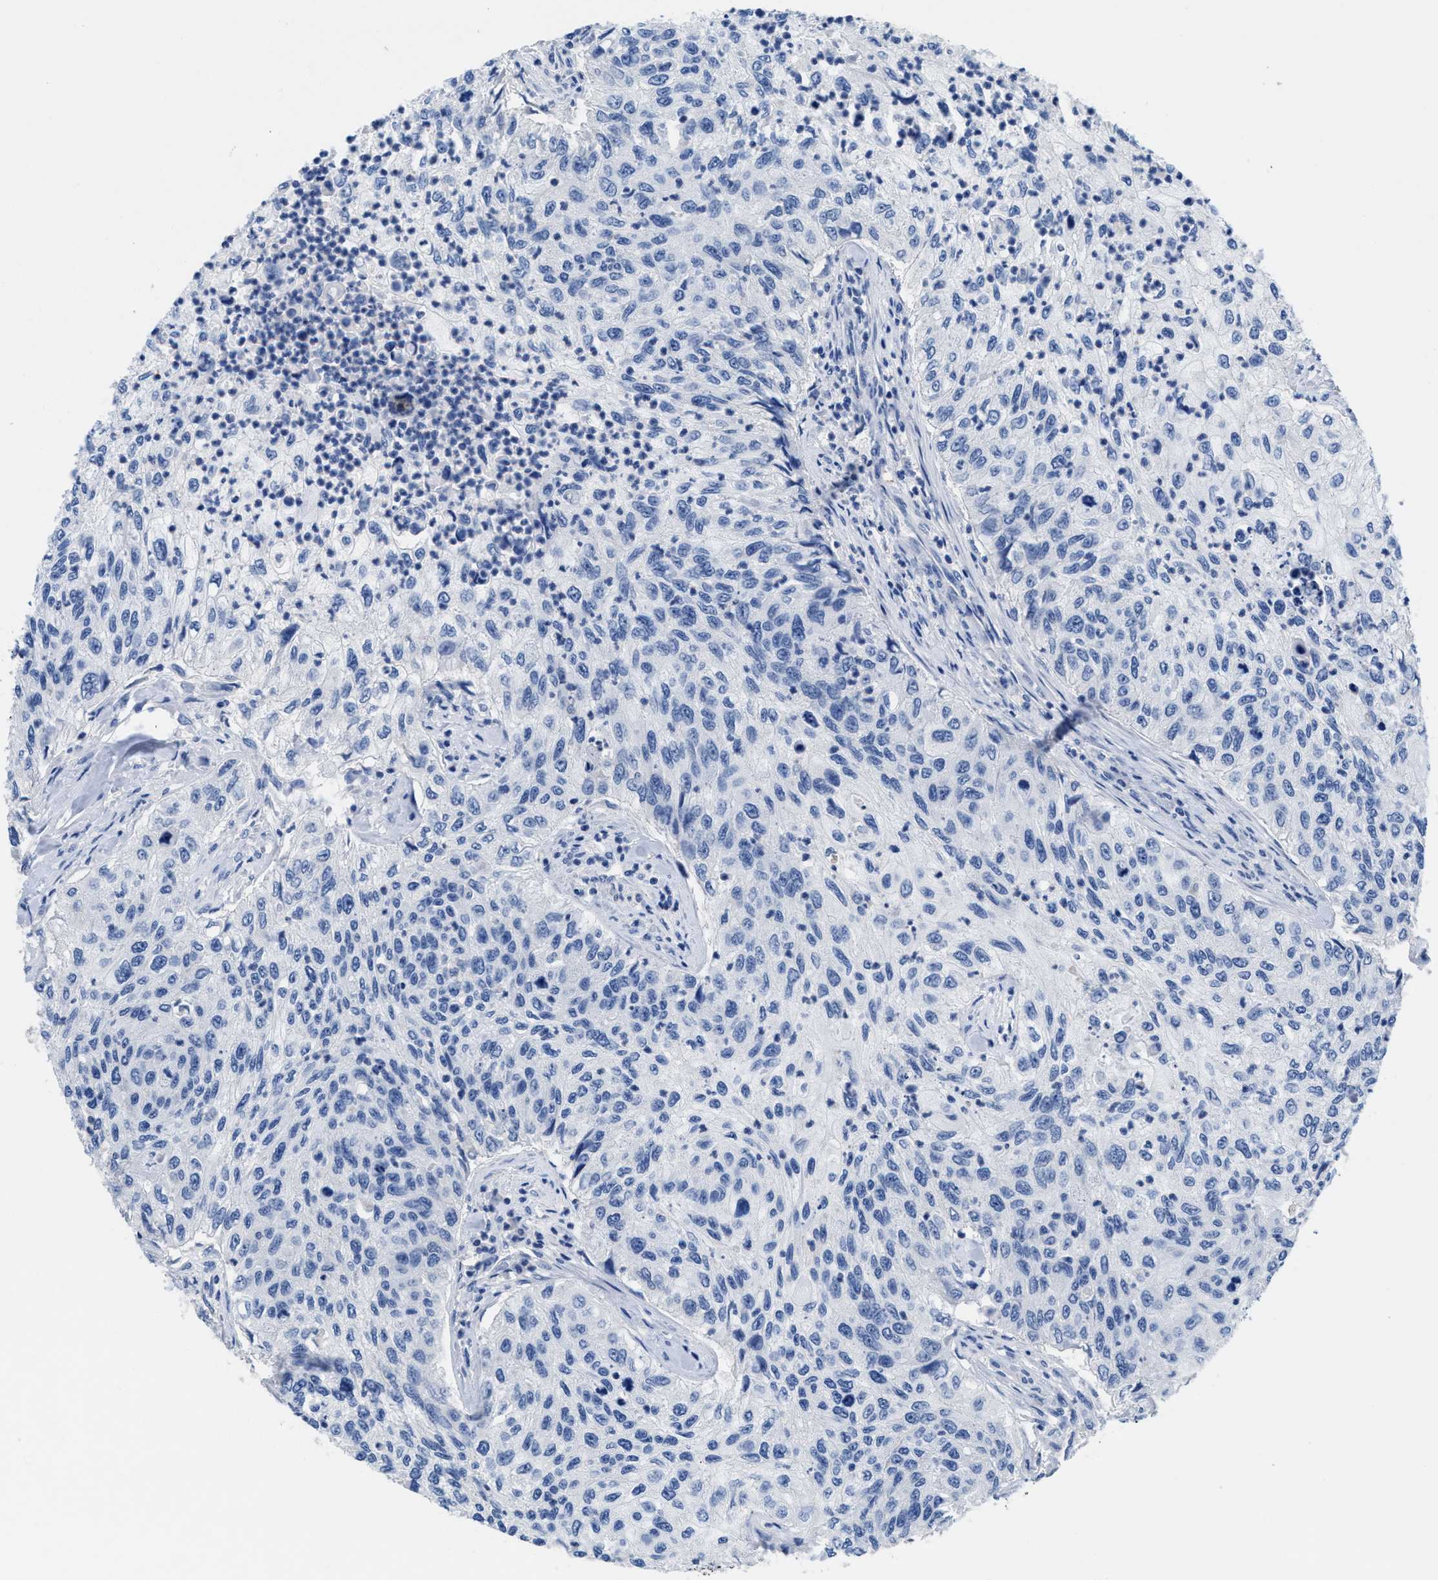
{"staining": {"intensity": "negative", "quantity": "none", "location": "none"}, "tissue": "urothelial cancer", "cell_type": "Tumor cells", "image_type": "cancer", "snomed": [{"axis": "morphology", "description": "Urothelial carcinoma, High grade"}, {"axis": "topography", "description": "Urinary bladder"}], "caption": "Immunohistochemistry photomicrograph of high-grade urothelial carcinoma stained for a protein (brown), which demonstrates no positivity in tumor cells.", "gene": "SLFN13", "patient": {"sex": "female", "age": 60}}